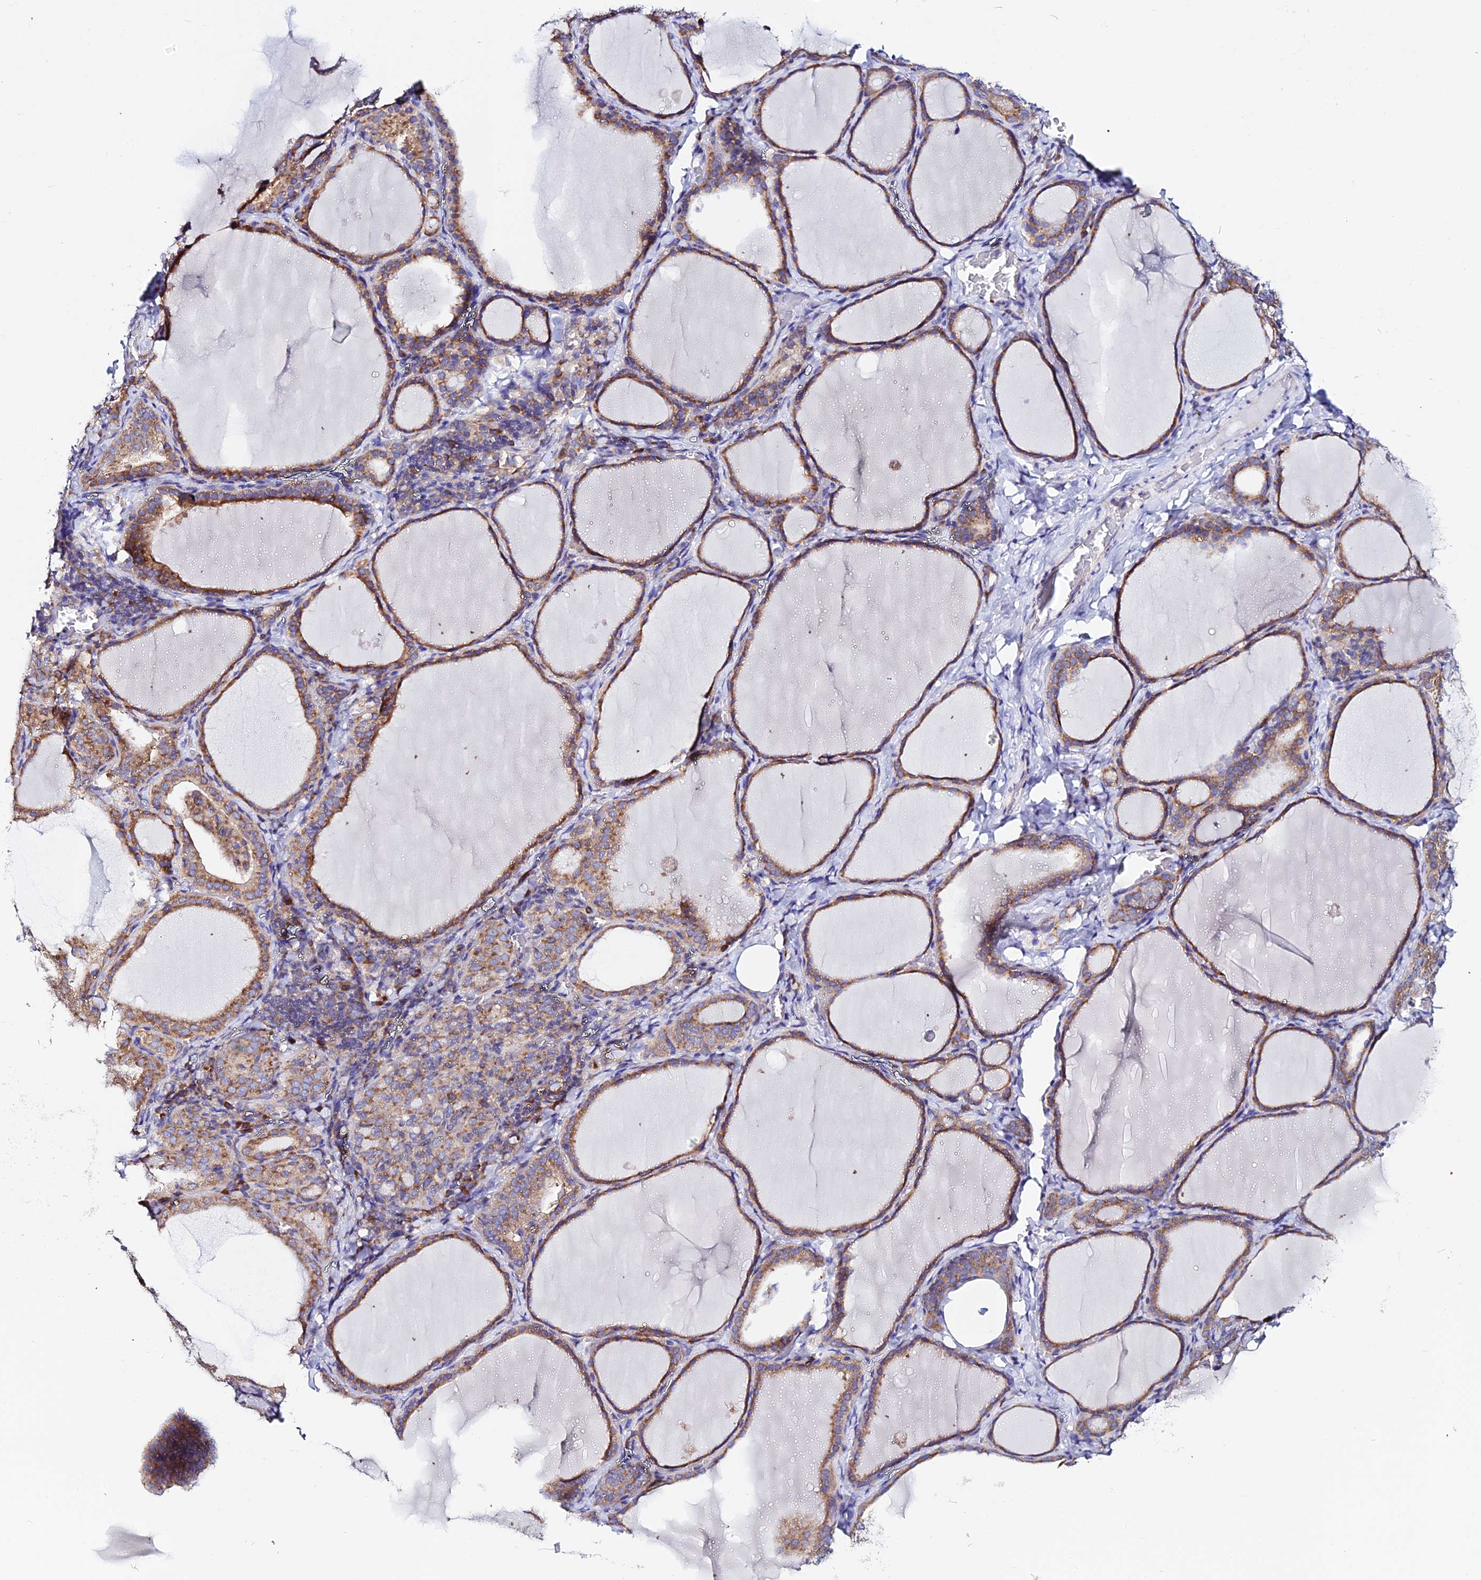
{"staining": {"intensity": "moderate", "quantity": ">75%", "location": "cytoplasmic/membranous"}, "tissue": "thyroid gland", "cell_type": "Glandular cells", "image_type": "normal", "snomed": [{"axis": "morphology", "description": "Normal tissue, NOS"}, {"axis": "topography", "description": "Thyroid gland"}], "caption": "Glandular cells exhibit moderate cytoplasmic/membranous expression in about >75% of cells in benign thyroid gland.", "gene": "EEF1G", "patient": {"sex": "female", "age": 39}}